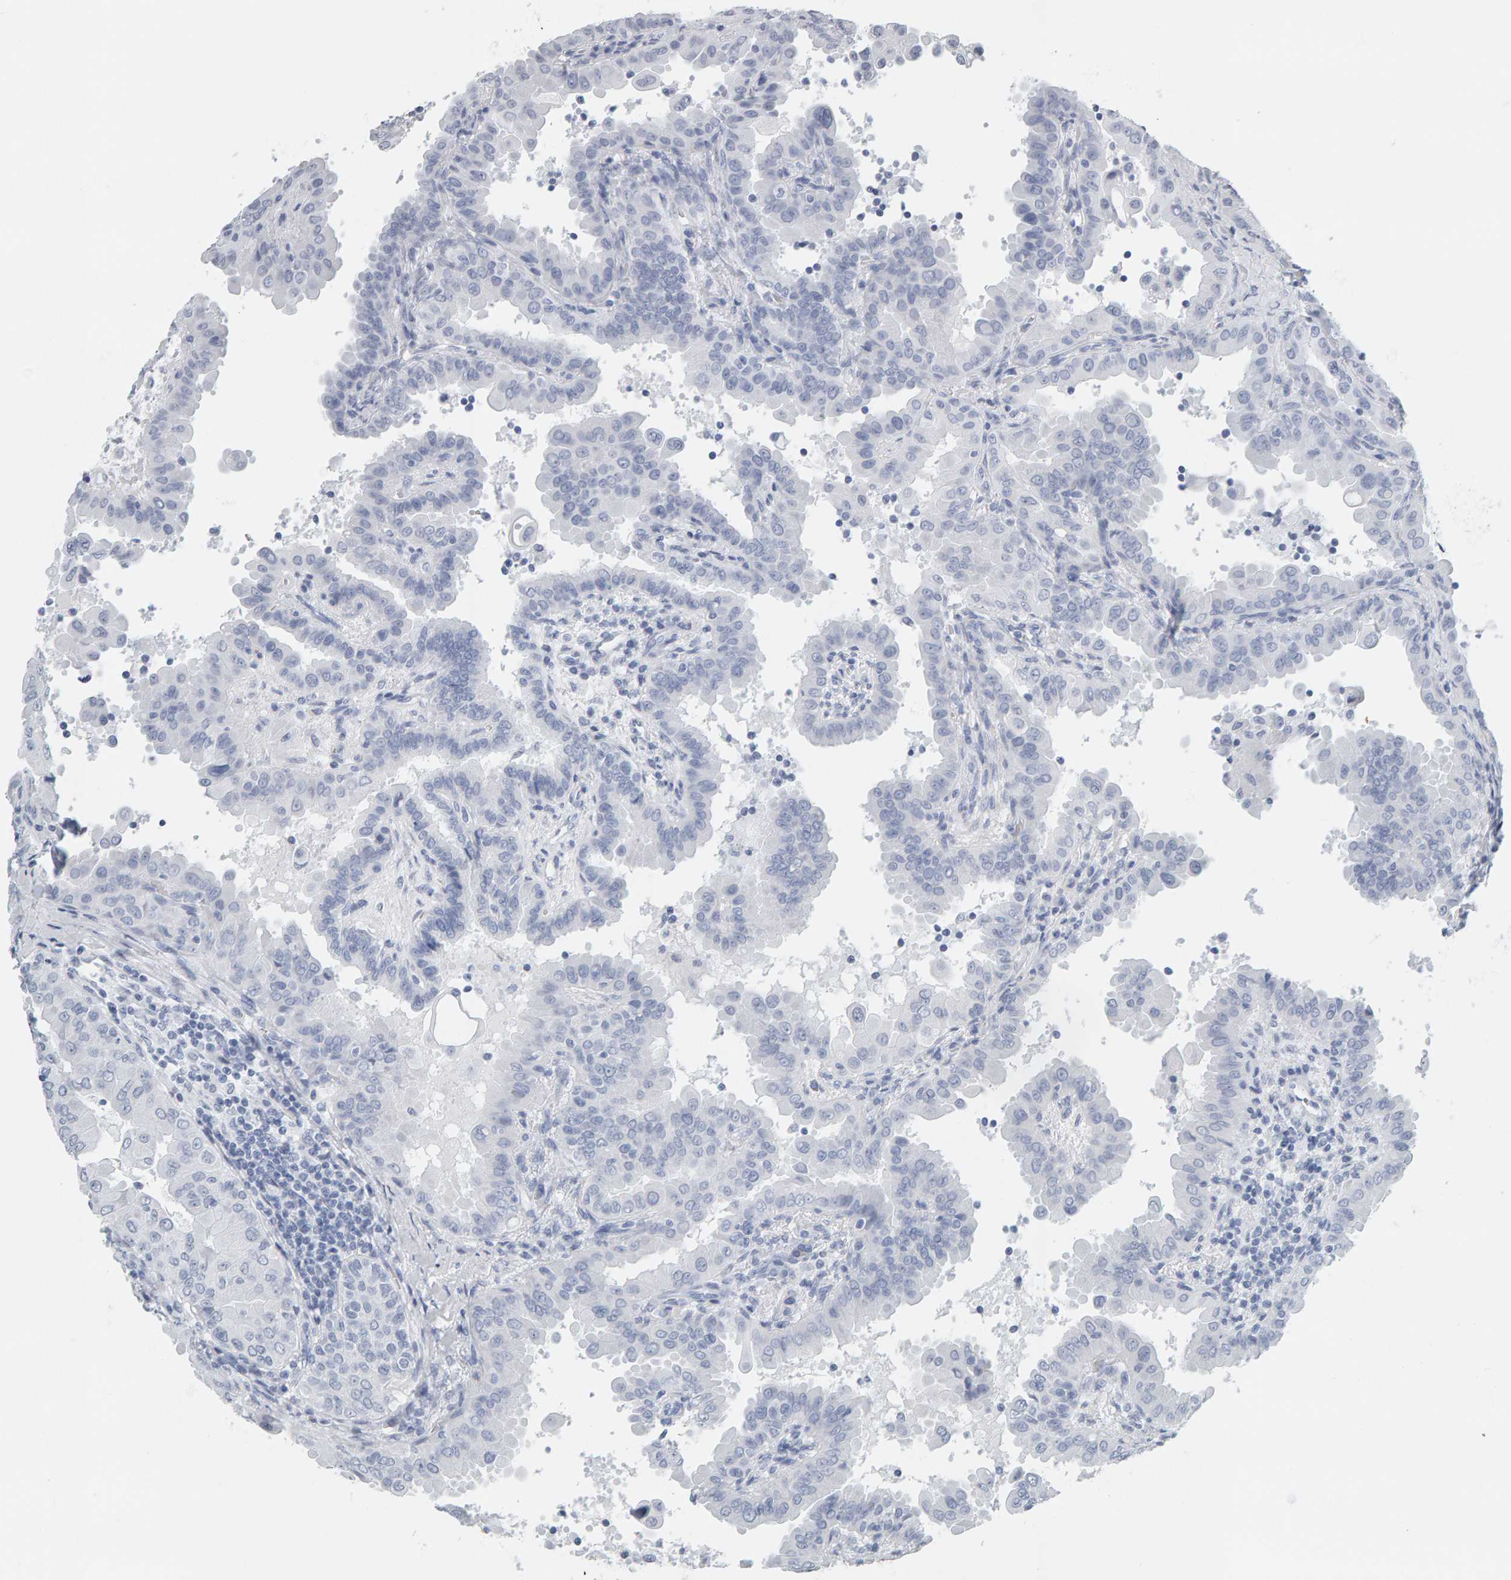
{"staining": {"intensity": "negative", "quantity": "none", "location": "none"}, "tissue": "thyroid cancer", "cell_type": "Tumor cells", "image_type": "cancer", "snomed": [{"axis": "morphology", "description": "Papillary adenocarcinoma, NOS"}, {"axis": "topography", "description": "Thyroid gland"}], "caption": "High magnification brightfield microscopy of thyroid cancer stained with DAB (3,3'-diaminobenzidine) (brown) and counterstained with hematoxylin (blue): tumor cells show no significant positivity.", "gene": "SPACA3", "patient": {"sex": "male", "age": 33}}